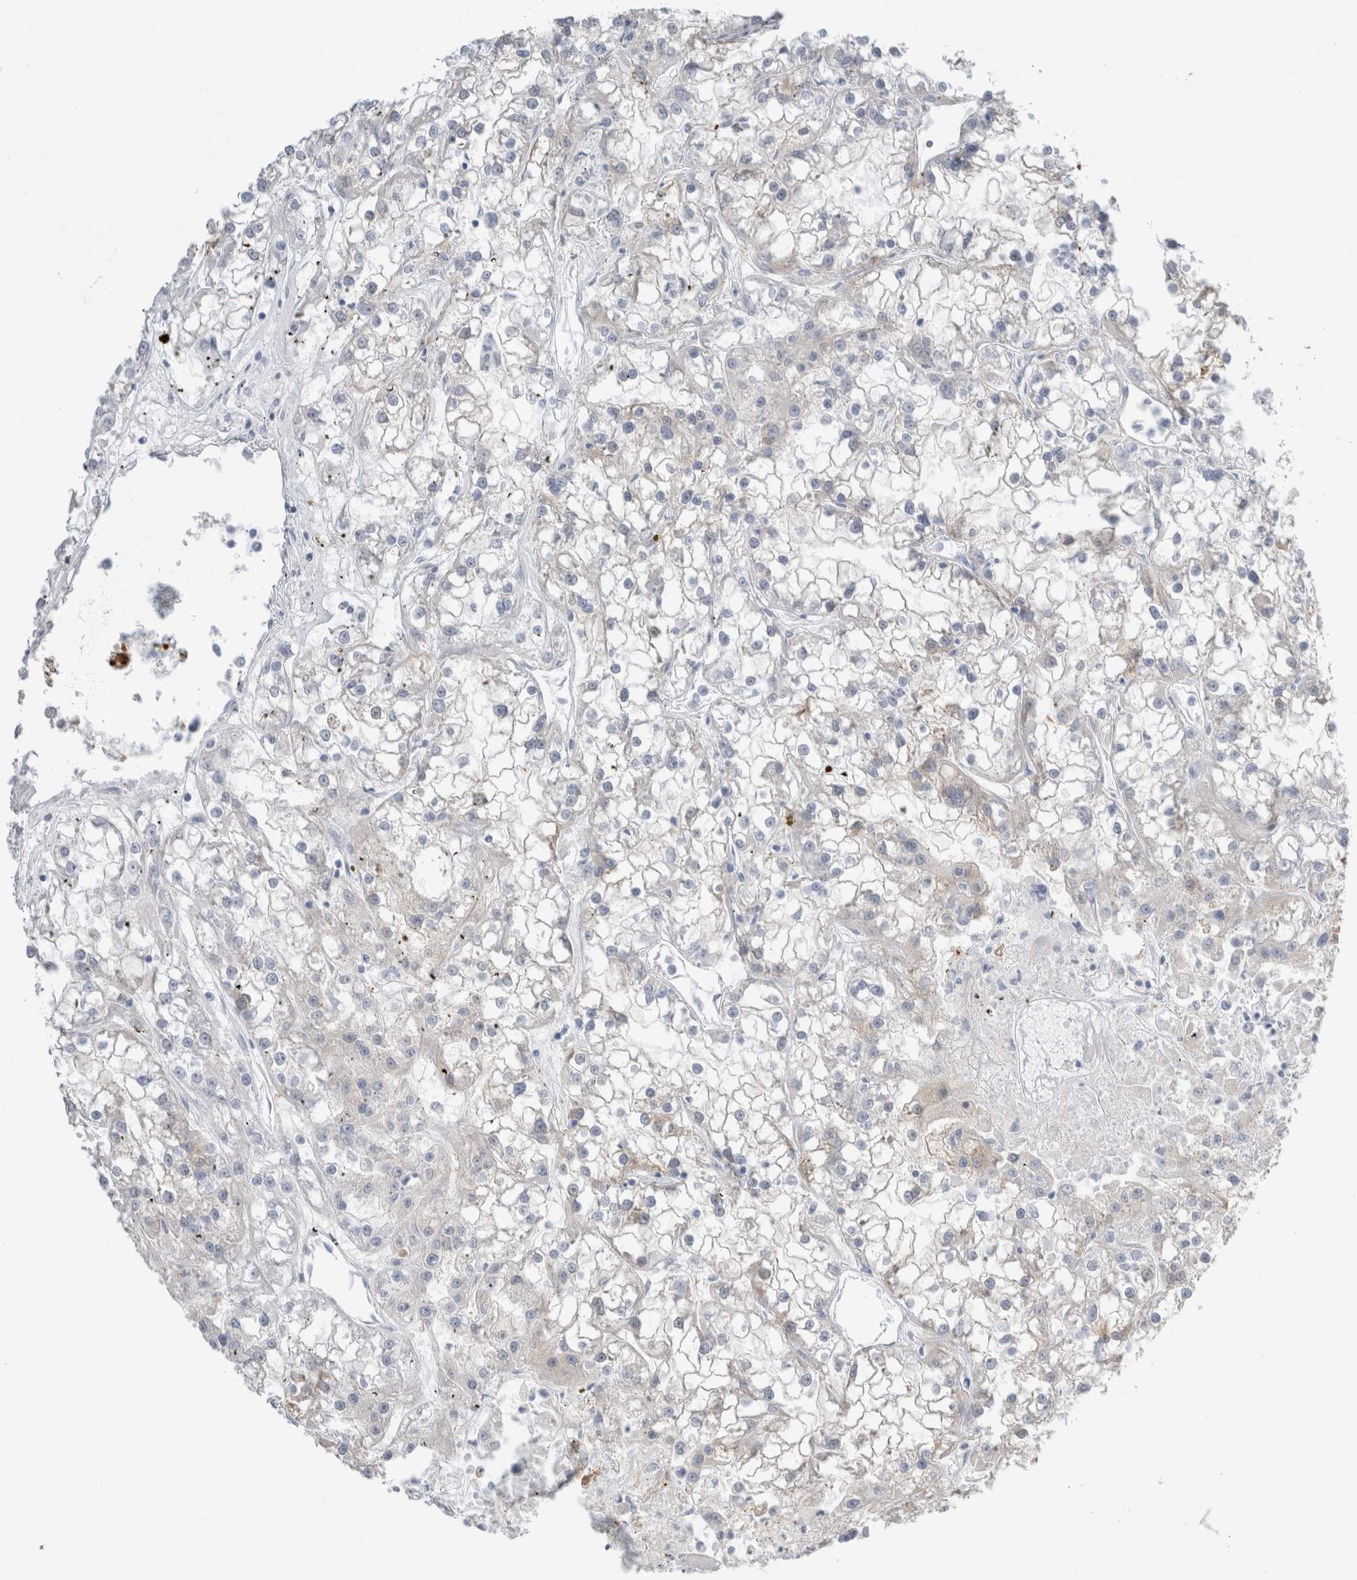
{"staining": {"intensity": "negative", "quantity": "none", "location": "none"}, "tissue": "renal cancer", "cell_type": "Tumor cells", "image_type": "cancer", "snomed": [{"axis": "morphology", "description": "Adenocarcinoma, NOS"}, {"axis": "topography", "description": "Kidney"}], "caption": "A high-resolution micrograph shows IHC staining of renal adenocarcinoma, which displays no significant positivity in tumor cells.", "gene": "NAPEPLD", "patient": {"sex": "female", "age": 52}}